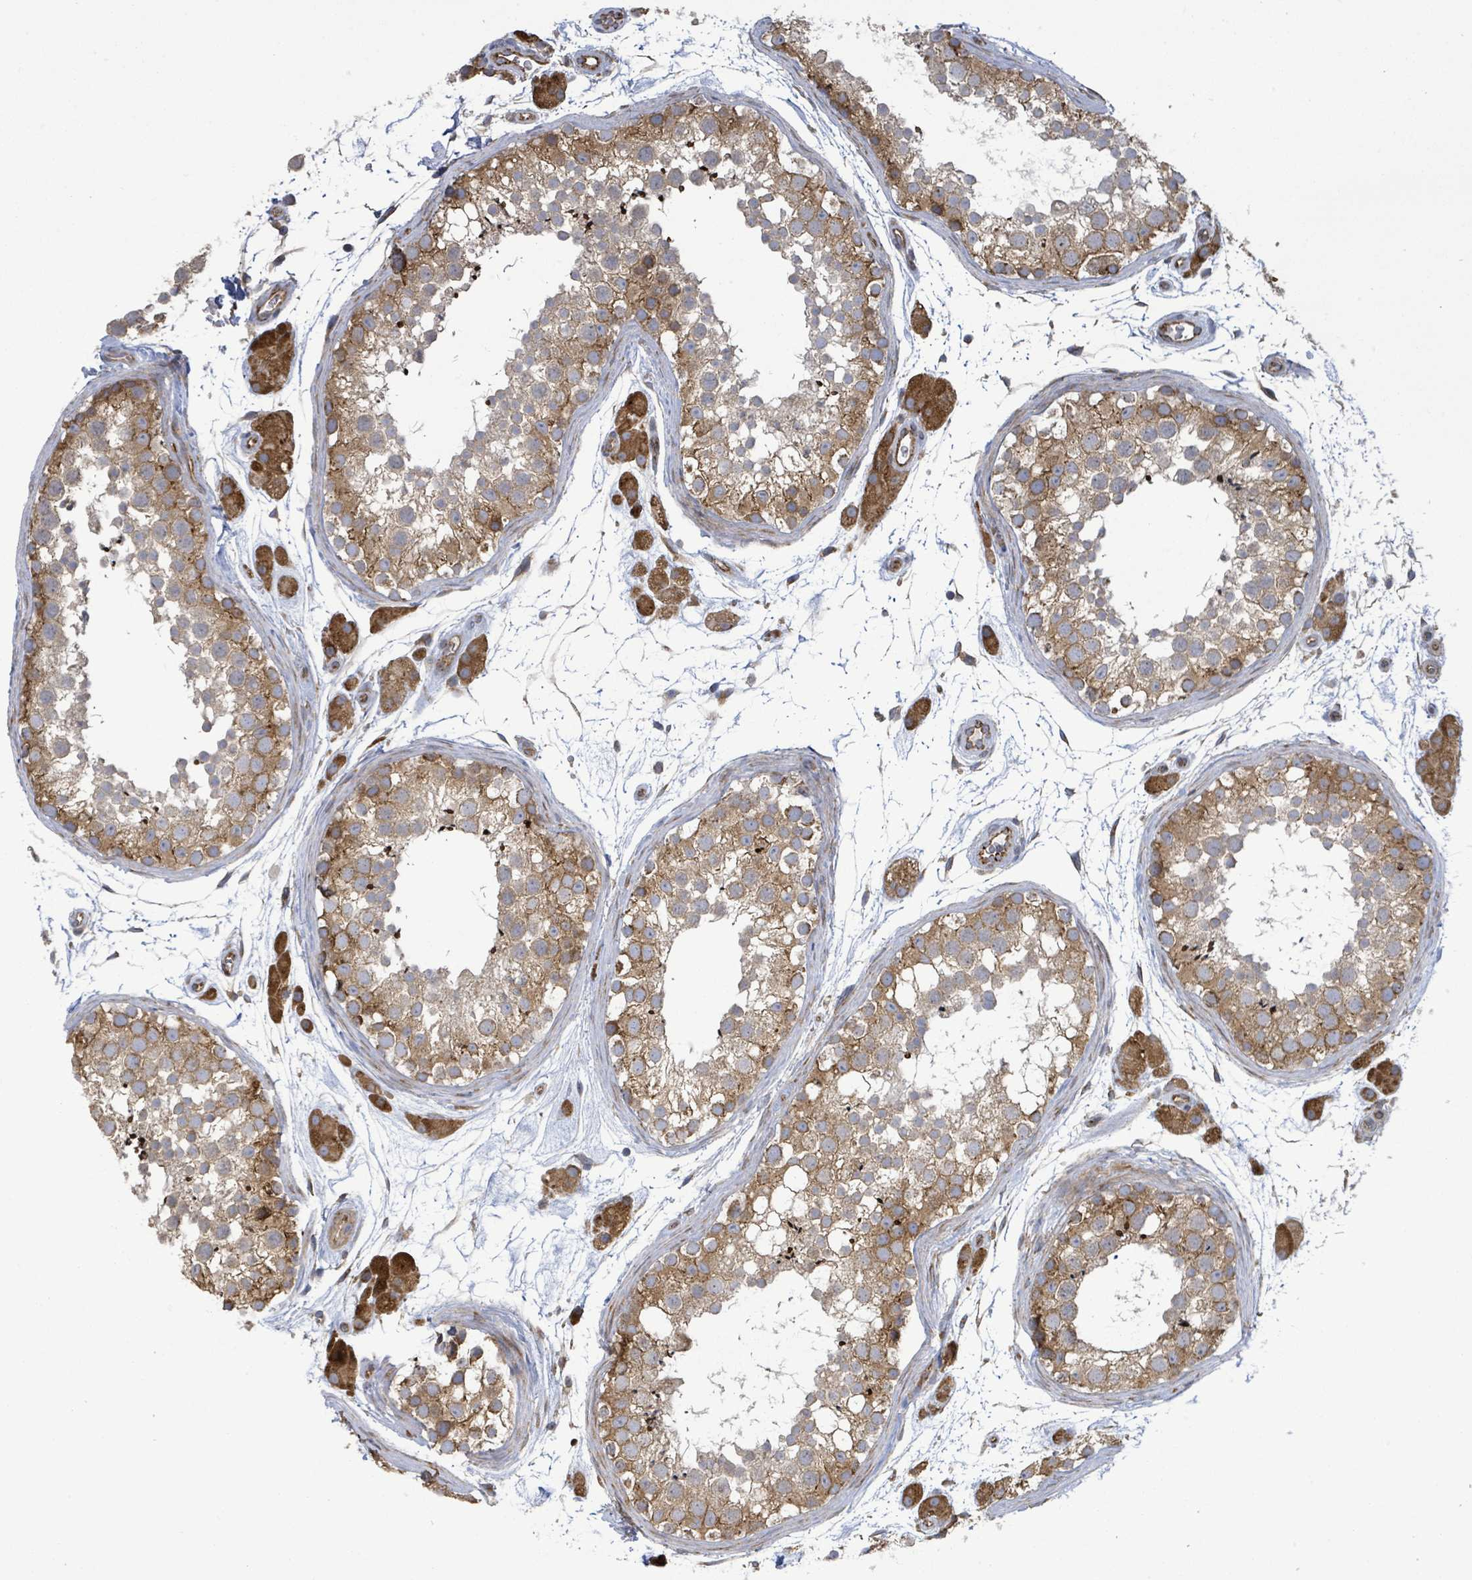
{"staining": {"intensity": "strong", "quantity": ">75%", "location": "cytoplasmic/membranous"}, "tissue": "testis", "cell_type": "Cells in seminiferous ducts", "image_type": "normal", "snomed": [{"axis": "morphology", "description": "Normal tissue, NOS"}, {"axis": "topography", "description": "Testis"}], "caption": "Brown immunohistochemical staining in unremarkable testis reveals strong cytoplasmic/membranous expression in approximately >75% of cells in seminiferous ducts.", "gene": "NOMO1", "patient": {"sex": "male", "age": 41}}